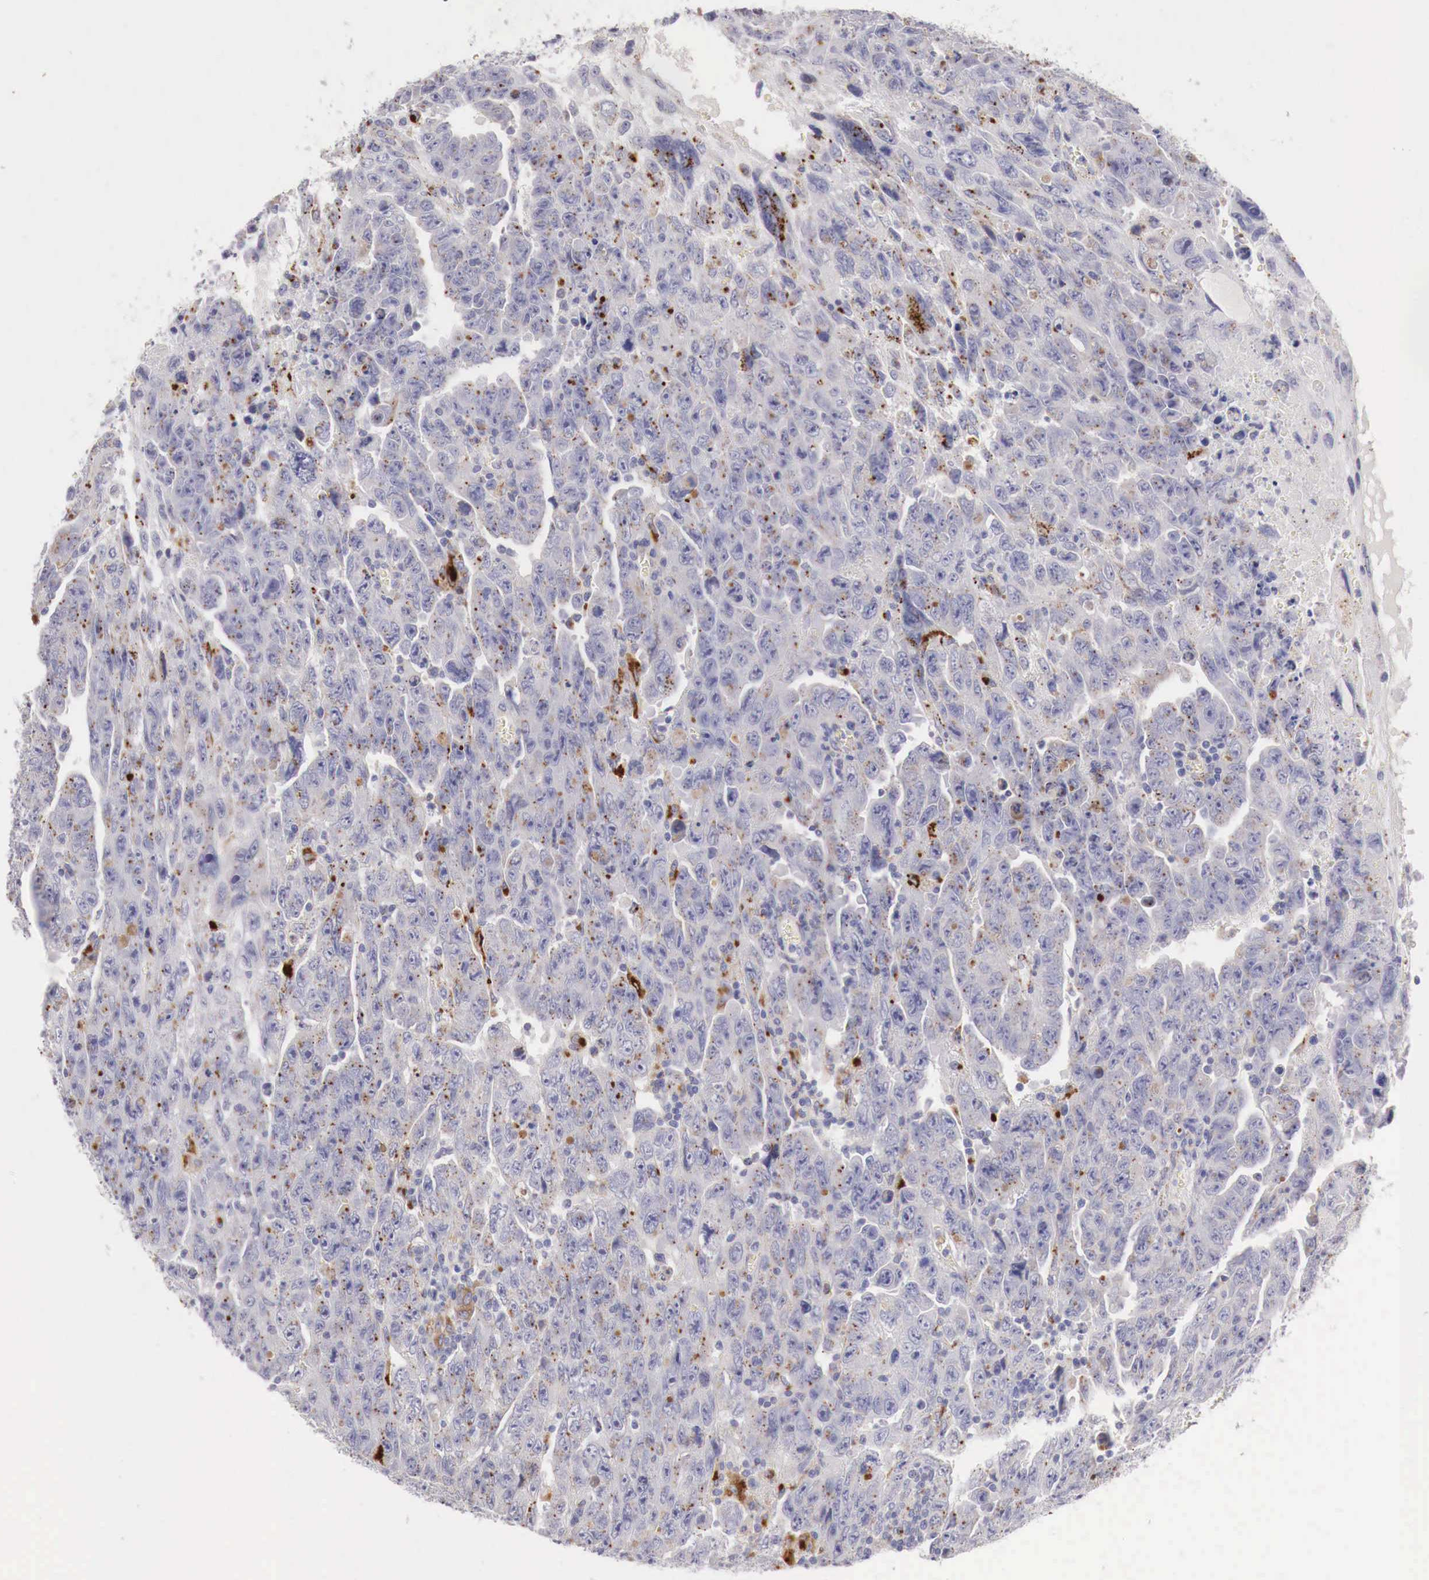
{"staining": {"intensity": "moderate", "quantity": "25%-75%", "location": "cytoplasmic/membranous"}, "tissue": "testis cancer", "cell_type": "Tumor cells", "image_type": "cancer", "snomed": [{"axis": "morphology", "description": "Carcinoma, Embryonal, NOS"}, {"axis": "topography", "description": "Testis"}], "caption": "A brown stain labels moderate cytoplasmic/membranous expression of a protein in testis cancer (embryonal carcinoma) tumor cells. The staining was performed using DAB to visualize the protein expression in brown, while the nuclei were stained in blue with hematoxylin (Magnification: 20x).", "gene": "GLA", "patient": {"sex": "male", "age": 28}}